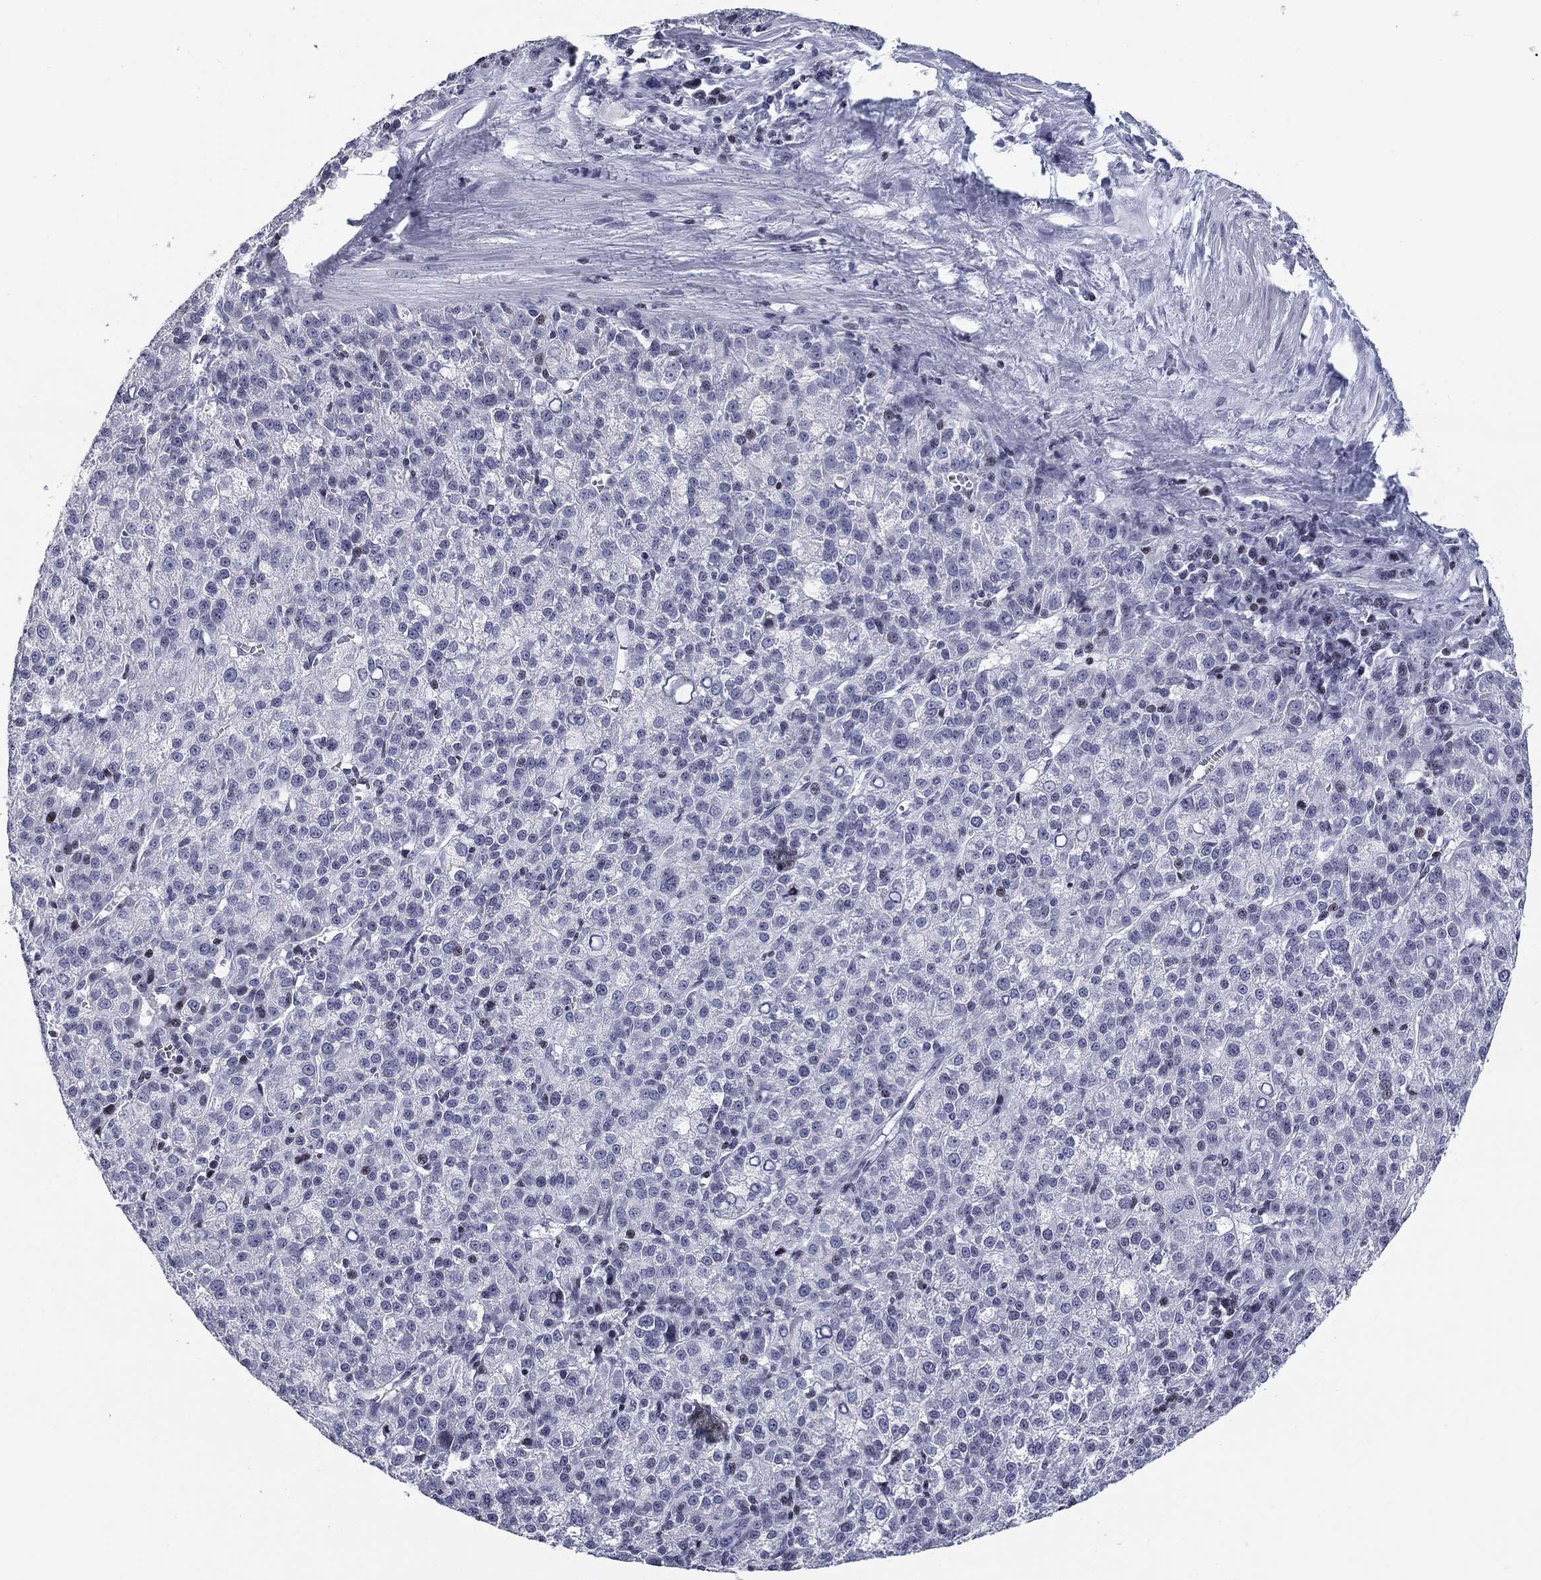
{"staining": {"intensity": "negative", "quantity": "none", "location": "none"}, "tissue": "liver cancer", "cell_type": "Tumor cells", "image_type": "cancer", "snomed": [{"axis": "morphology", "description": "Carcinoma, Hepatocellular, NOS"}, {"axis": "topography", "description": "Liver"}], "caption": "A histopathology image of hepatocellular carcinoma (liver) stained for a protein displays no brown staining in tumor cells.", "gene": "CCDC144A", "patient": {"sex": "female", "age": 60}}